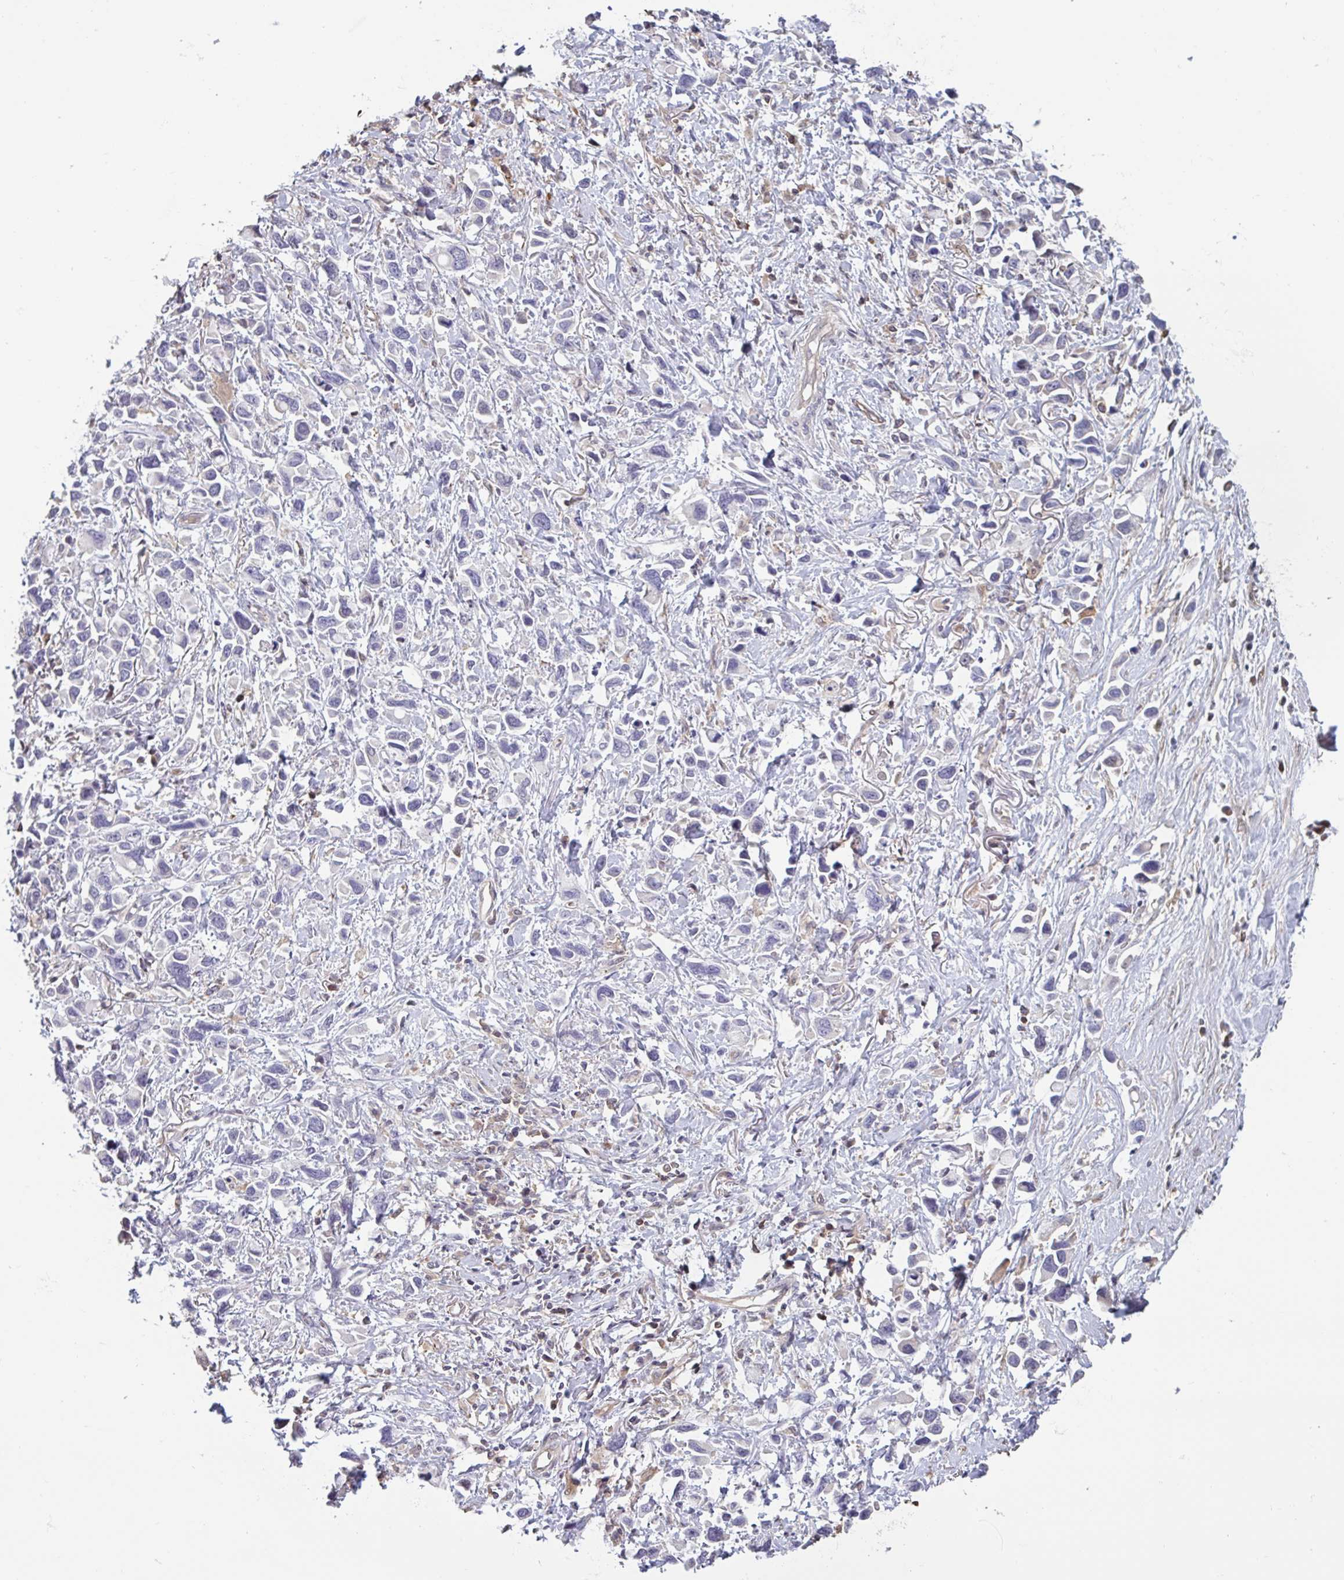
{"staining": {"intensity": "negative", "quantity": "none", "location": "none"}, "tissue": "stomach cancer", "cell_type": "Tumor cells", "image_type": "cancer", "snomed": [{"axis": "morphology", "description": "Adenocarcinoma, NOS"}, {"axis": "topography", "description": "Stomach"}], "caption": "The micrograph displays no significant staining in tumor cells of stomach cancer (adenocarcinoma).", "gene": "OTOP2", "patient": {"sex": "female", "age": 81}}